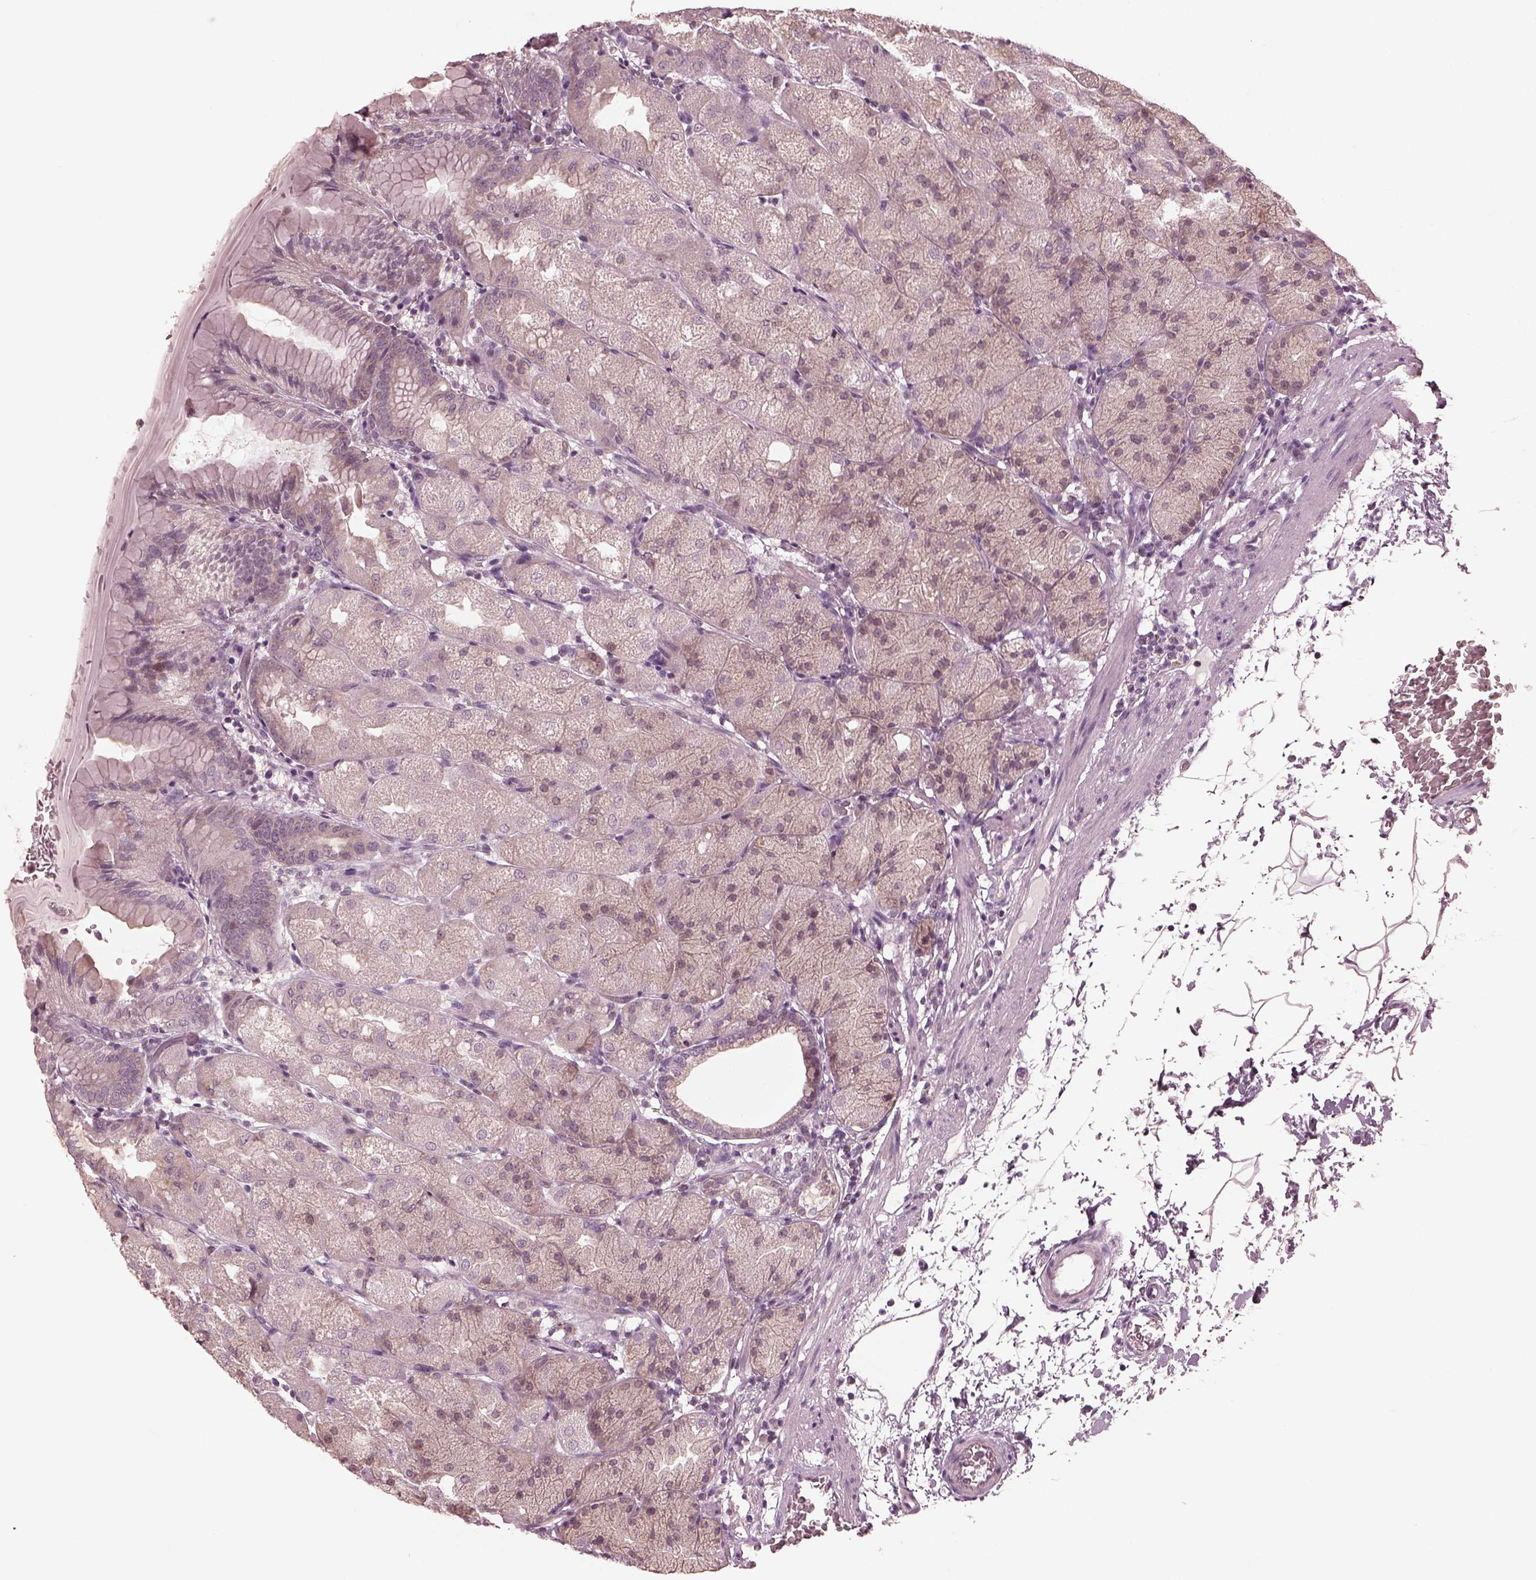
{"staining": {"intensity": "negative", "quantity": "none", "location": "none"}, "tissue": "stomach", "cell_type": "Glandular cells", "image_type": "normal", "snomed": [{"axis": "morphology", "description": "Normal tissue, NOS"}, {"axis": "topography", "description": "Stomach, upper"}, {"axis": "topography", "description": "Stomach"}, {"axis": "topography", "description": "Stomach, lower"}], "caption": "A high-resolution micrograph shows immunohistochemistry staining of unremarkable stomach, which shows no significant positivity in glandular cells.", "gene": "RGS7", "patient": {"sex": "male", "age": 62}}